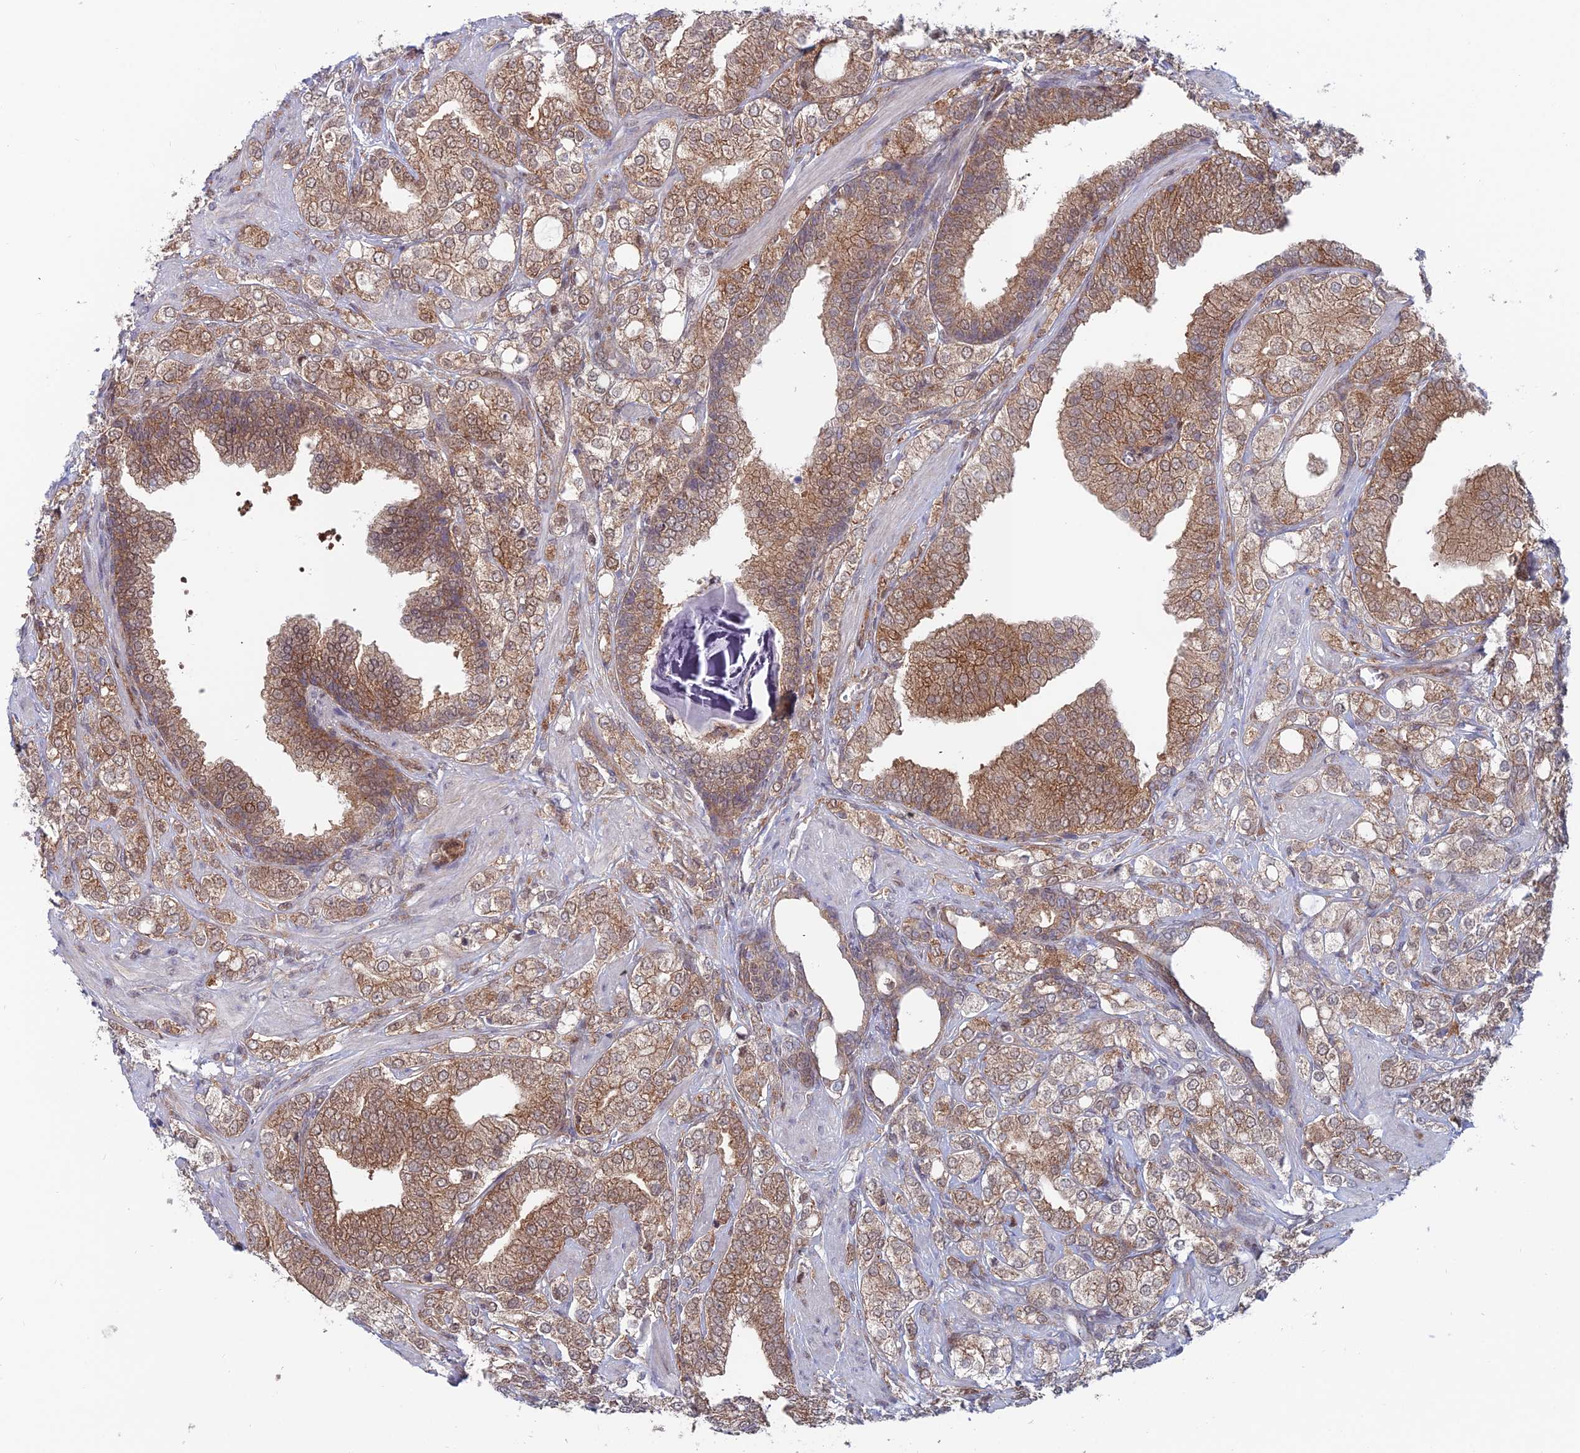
{"staining": {"intensity": "moderate", "quantity": ">75%", "location": "cytoplasmic/membranous,nuclear"}, "tissue": "prostate cancer", "cell_type": "Tumor cells", "image_type": "cancer", "snomed": [{"axis": "morphology", "description": "Adenocarcinoma, High grade"}, {"axis": "topography", "description": "Prostate"}], "caption": "Prostate cancer (high-grade adenocarcinoma) tissue demonstrates moderate cytoplasmic/membranous and nuclear positivity in approximately >75% of tumor cells", "gene": "IGBP1", "patient": {"sex": "male", "age": 50}}